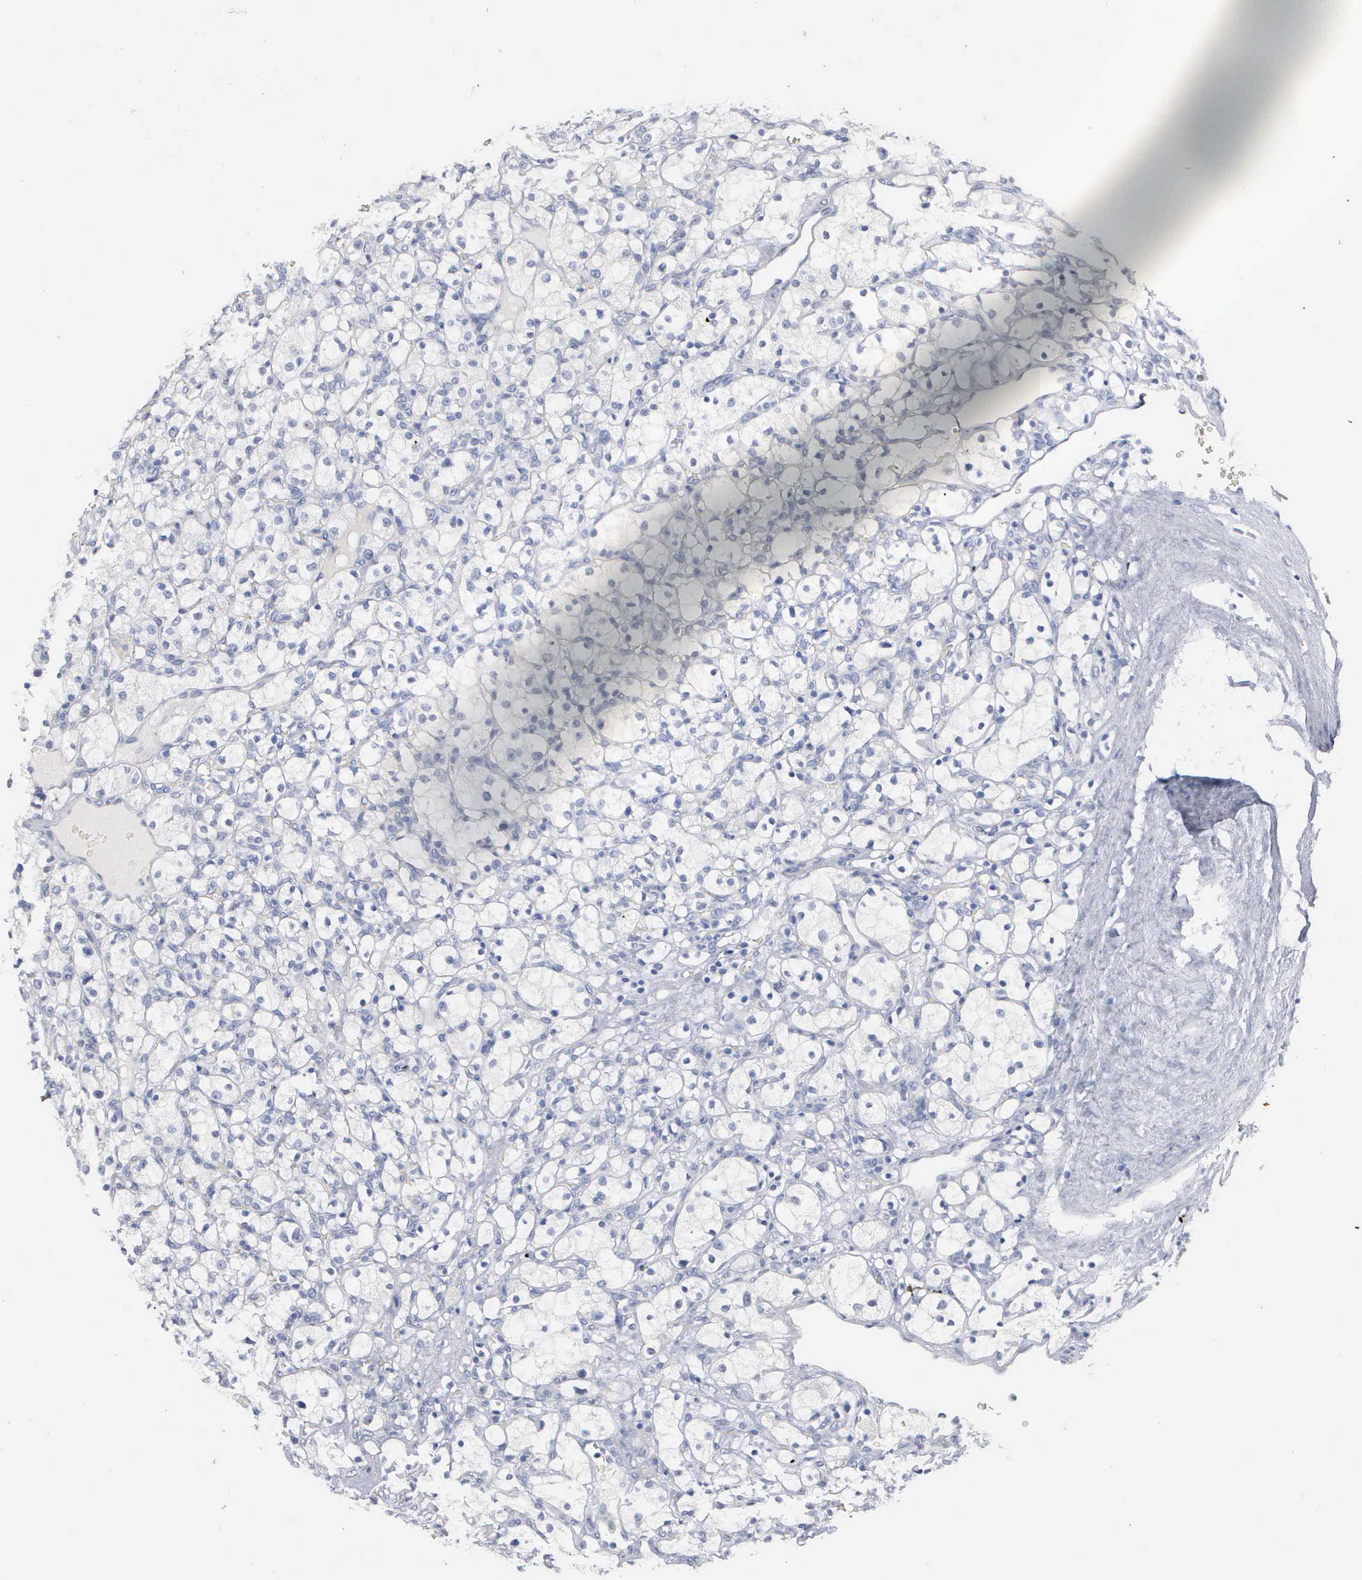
{"staining": {"intensity": "negative", "quantity": "none", "location": "none"}, "tissue": "renal cancer", "cell_type": "Tumor cells", "image_type": "cancer", "snomed": [{"axis": "morphology", "description": "Adenocarcinoma, NOS"}, {"axis": "topography", "description": "Kidney"}], "caption": "A high-resolution histopathology image shows immunohistochemistry staining of adenocarcinoma (renal), which shows no significant staining in tumor cells.", "gene": "ASPHD2", "patient": {"sex": "female", "age": 83}}